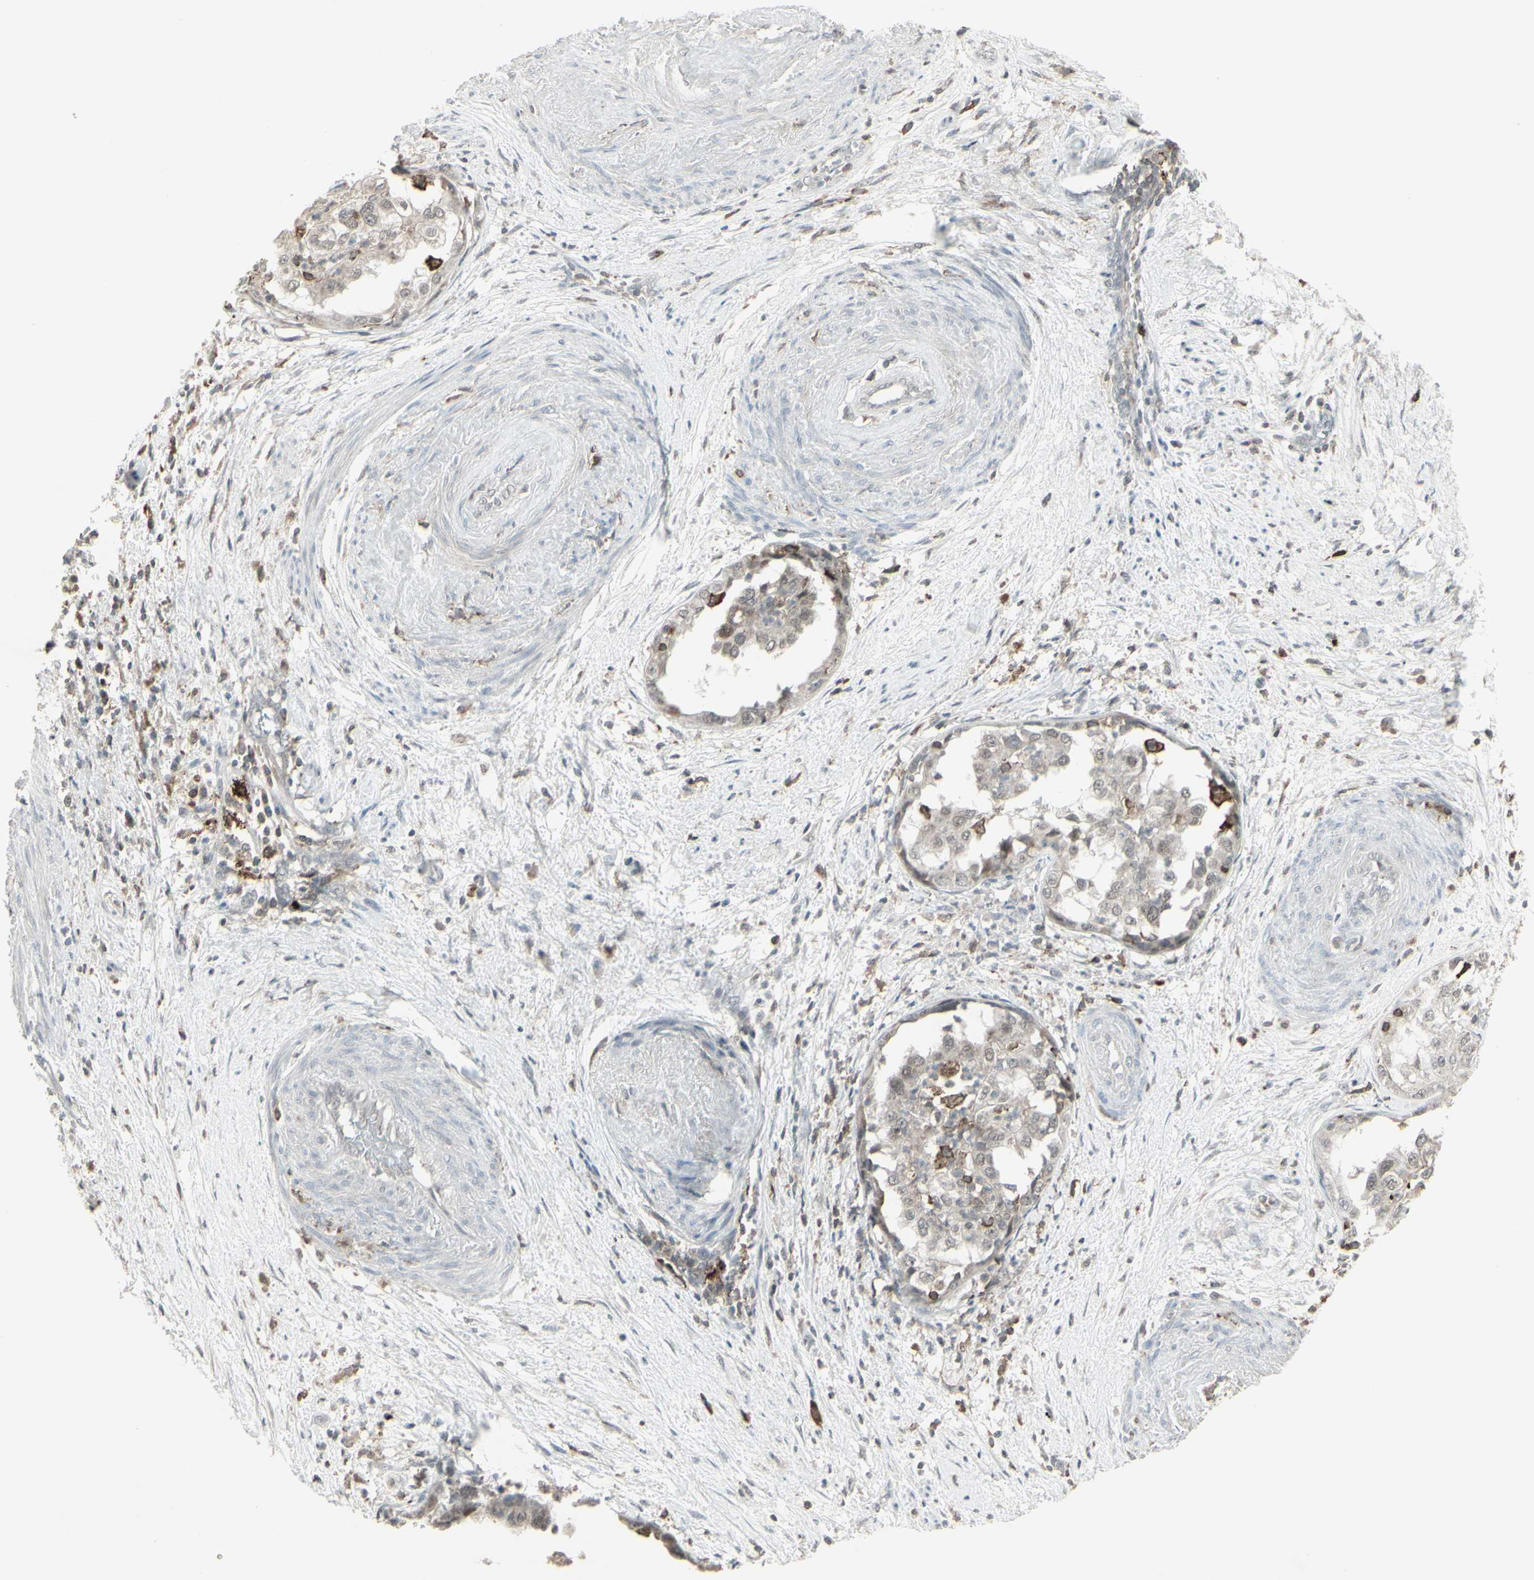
{"staining": {"intensity": "negative", "quantity": "none", "location": "none"}, "tissue": "endometrial cancer", "cell_type": "Tumor cells", "image_type": "cancer", "snomed": [{"axis": "morphology", "description": "Adenocarcinoma, NOS"}, {"axis": "topography", "description": "Endometrium"}], "caption": "Protein analysis of endometrial cancer displays no significant positivity in tumor cells.", "gene": "SAMSN1", "patient": {"sex": "female", "age": 85}}